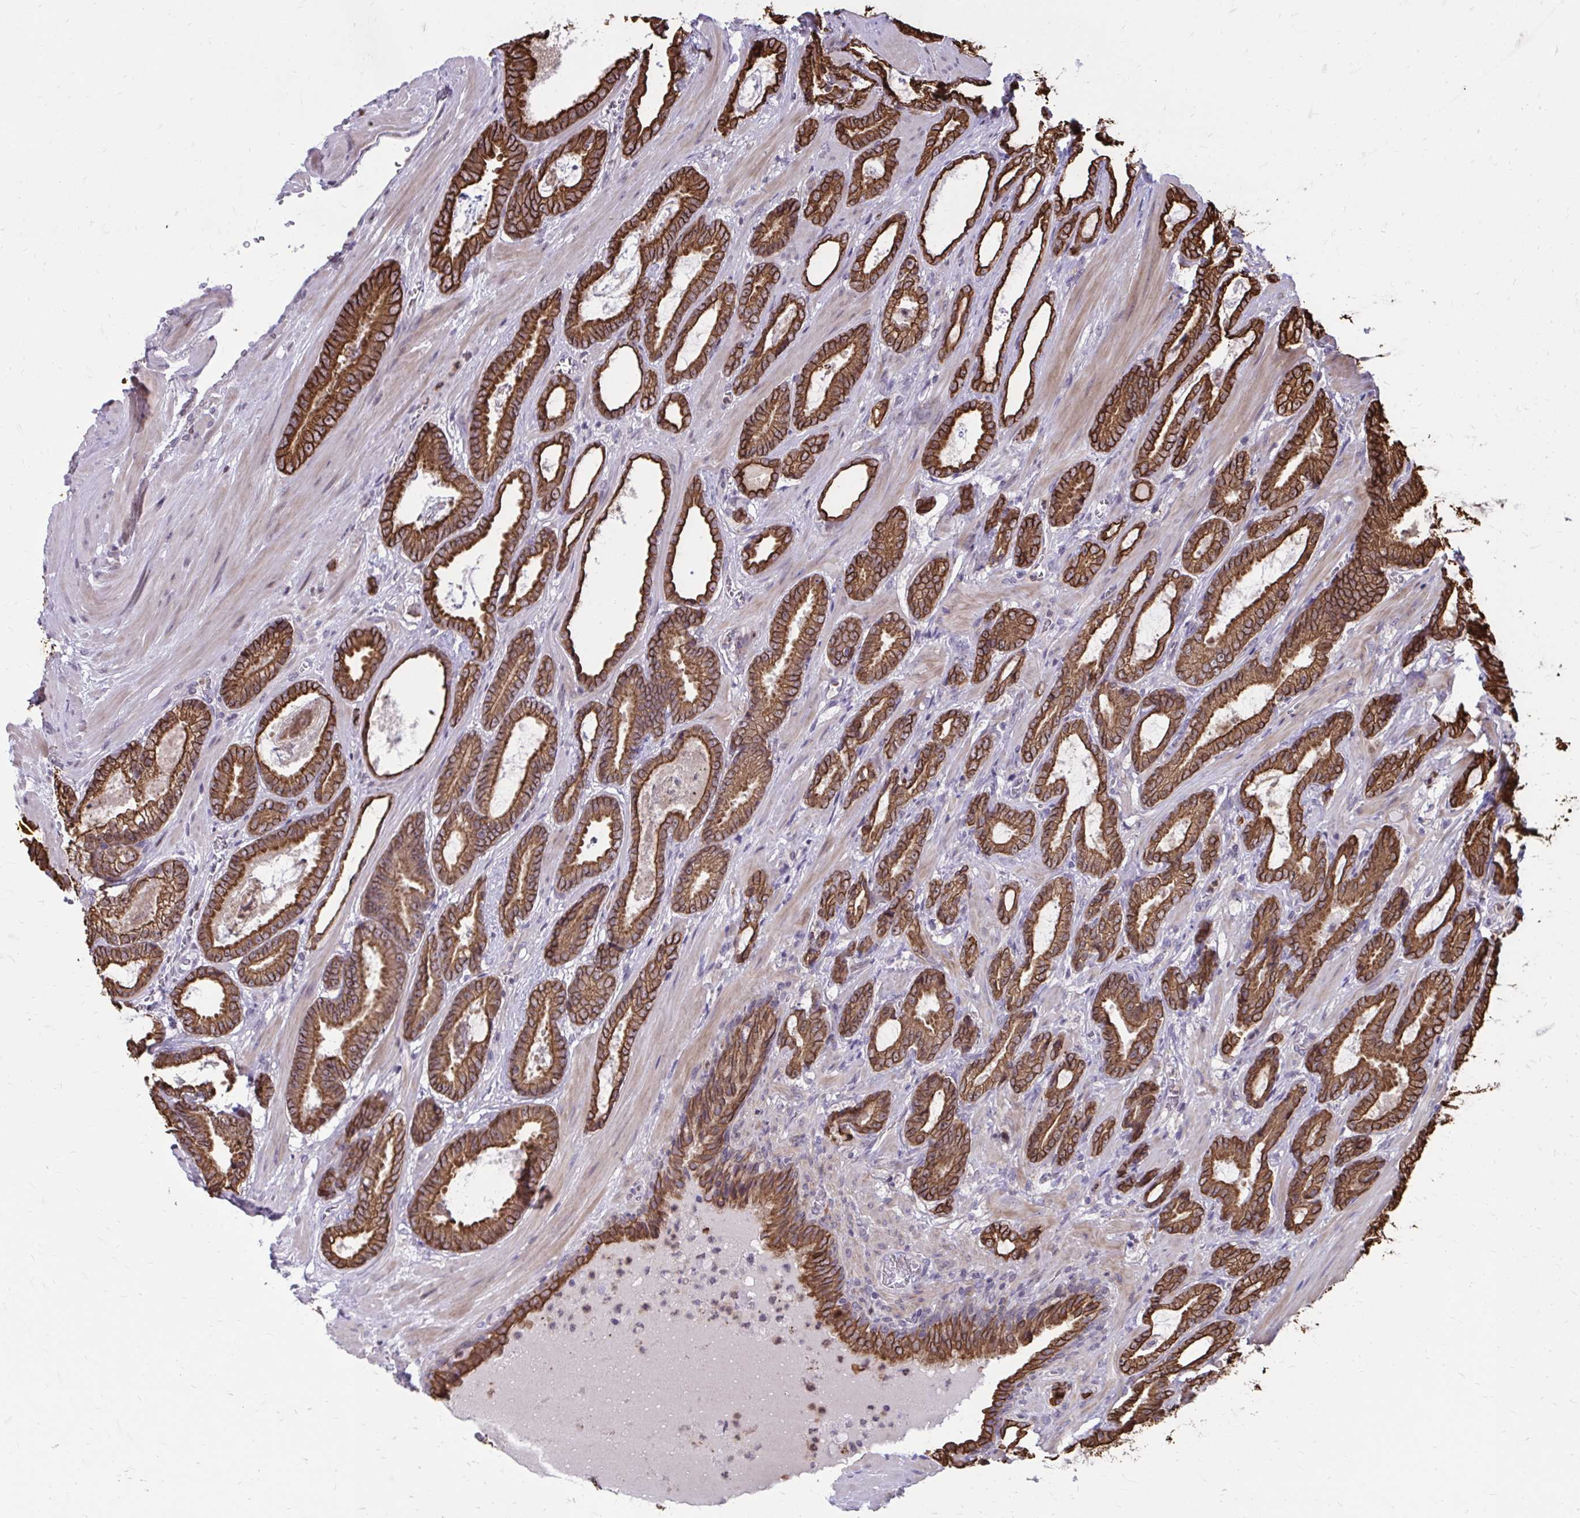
{"staining": {"intensity": "strong", "quantity": ">75%", "location": "cytoplasmic/membranous"}, "tissue": "prostate cancer", "cell_type": "Tumor cells", "image_type": "cancer", "snomed": [{"axis": "morphology", "description": "Adenocarcinoma, High grade"}, {"axis": "topography", "description": "Prostate"}], "caption": "A high-resolution image shows IHC staining of prostate cancer (adenocarcinoma (high-grade)), which exhibits strong cytoplasmic/membranous staining in approximately >75% of tumor cells. (DAB (3,3'-diaminobenzidine) IHC with brightfield microscopy, high magnification).", "gene": "ANKRD30B", "patient": {"sex": "male", "age": 64}}